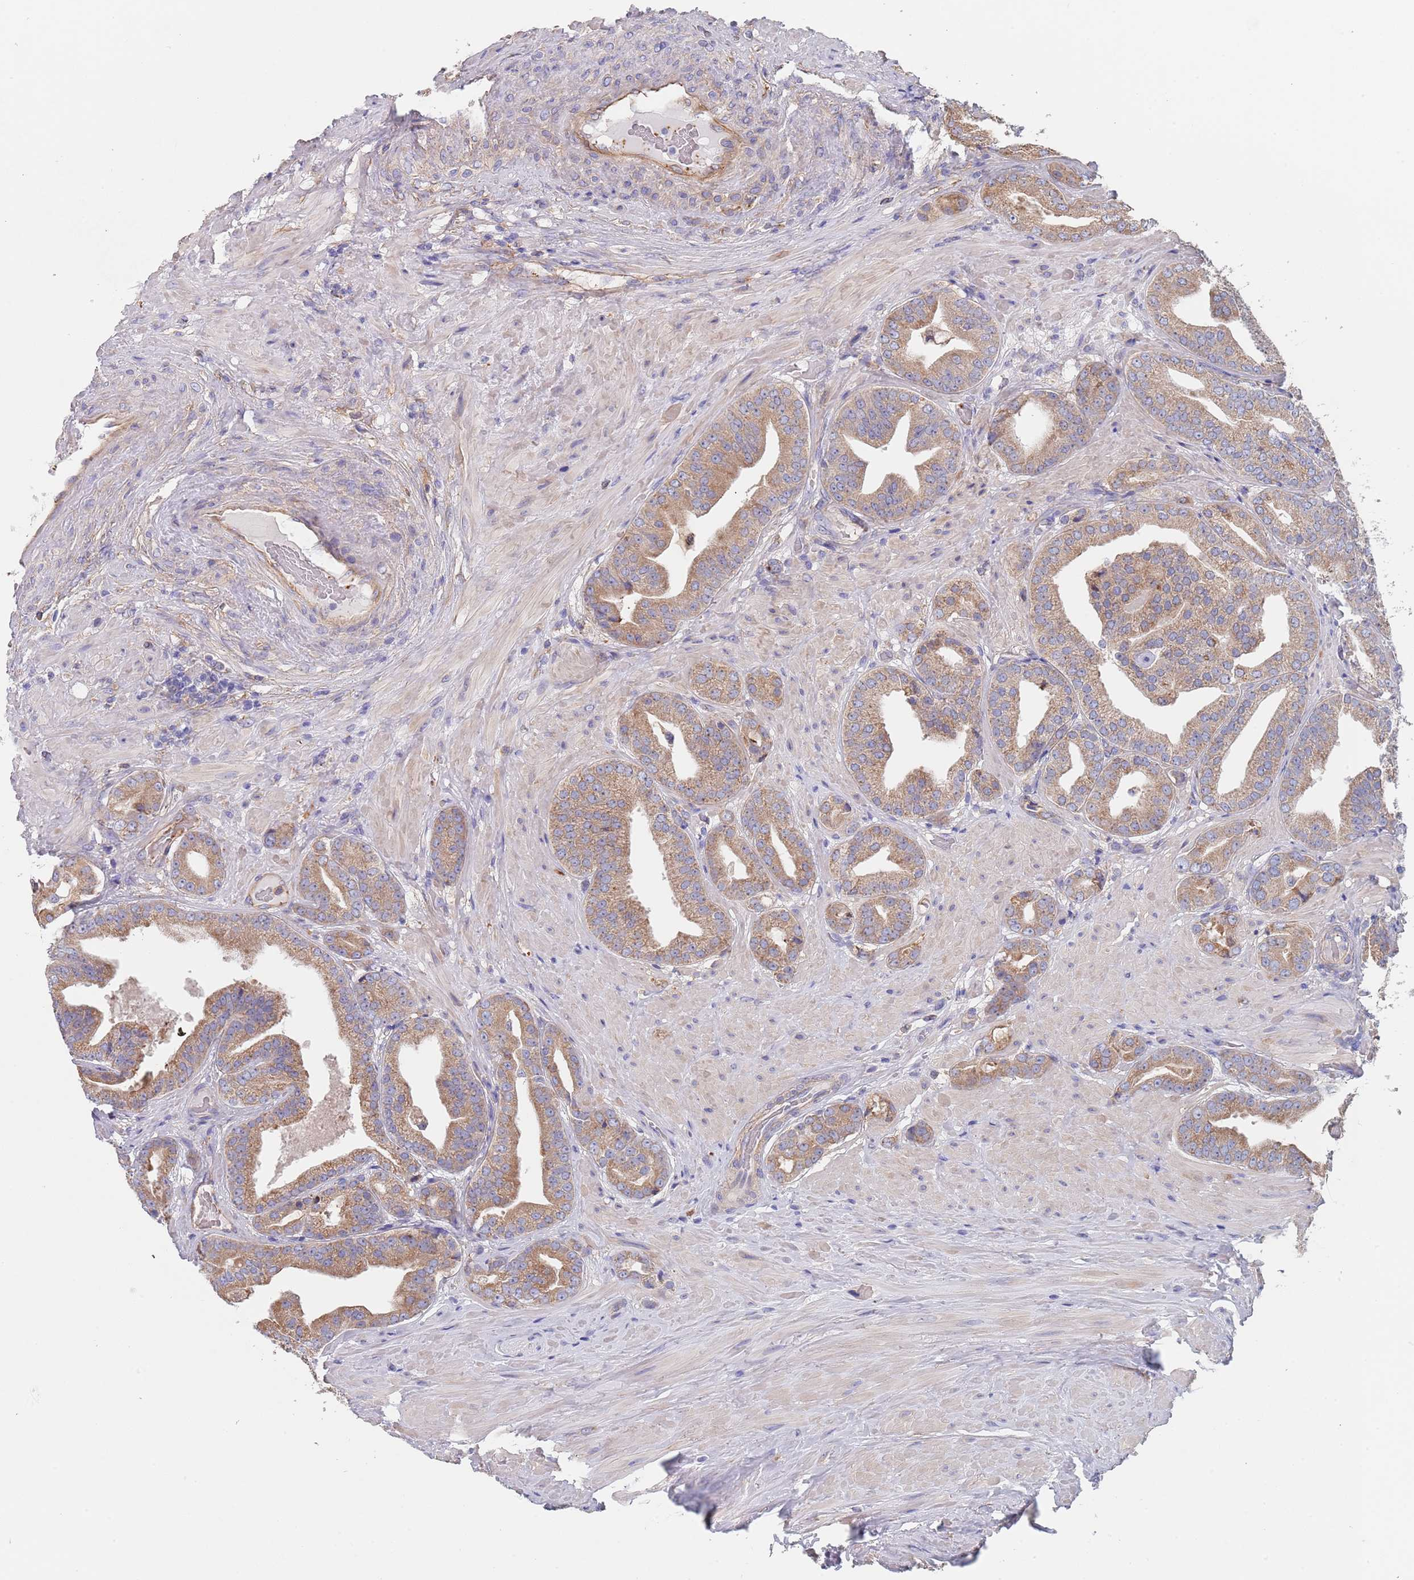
{"staining": {"intensity": "moderate", "quantity": ">75%", "location": "cytoplasmic/membranous"}, "tissue": "prostate cancer", "cell_type": "Tumor cells", "image_type": "cancer", "snomed": [{"axis": "morphology", "description": "Adenocarcinoma, High grade"}, {"axis": "topography", "description": "Prostate"}], "caption": "The image shows staining of prostate cancer (adenocarcinoma (high-grade)), revealing moderate cytoplasmic/membranous protein staining (brown color) within tumor cells.", "gene": "DCUN1D3", "patient": {"sex": "male", "age": 63}}